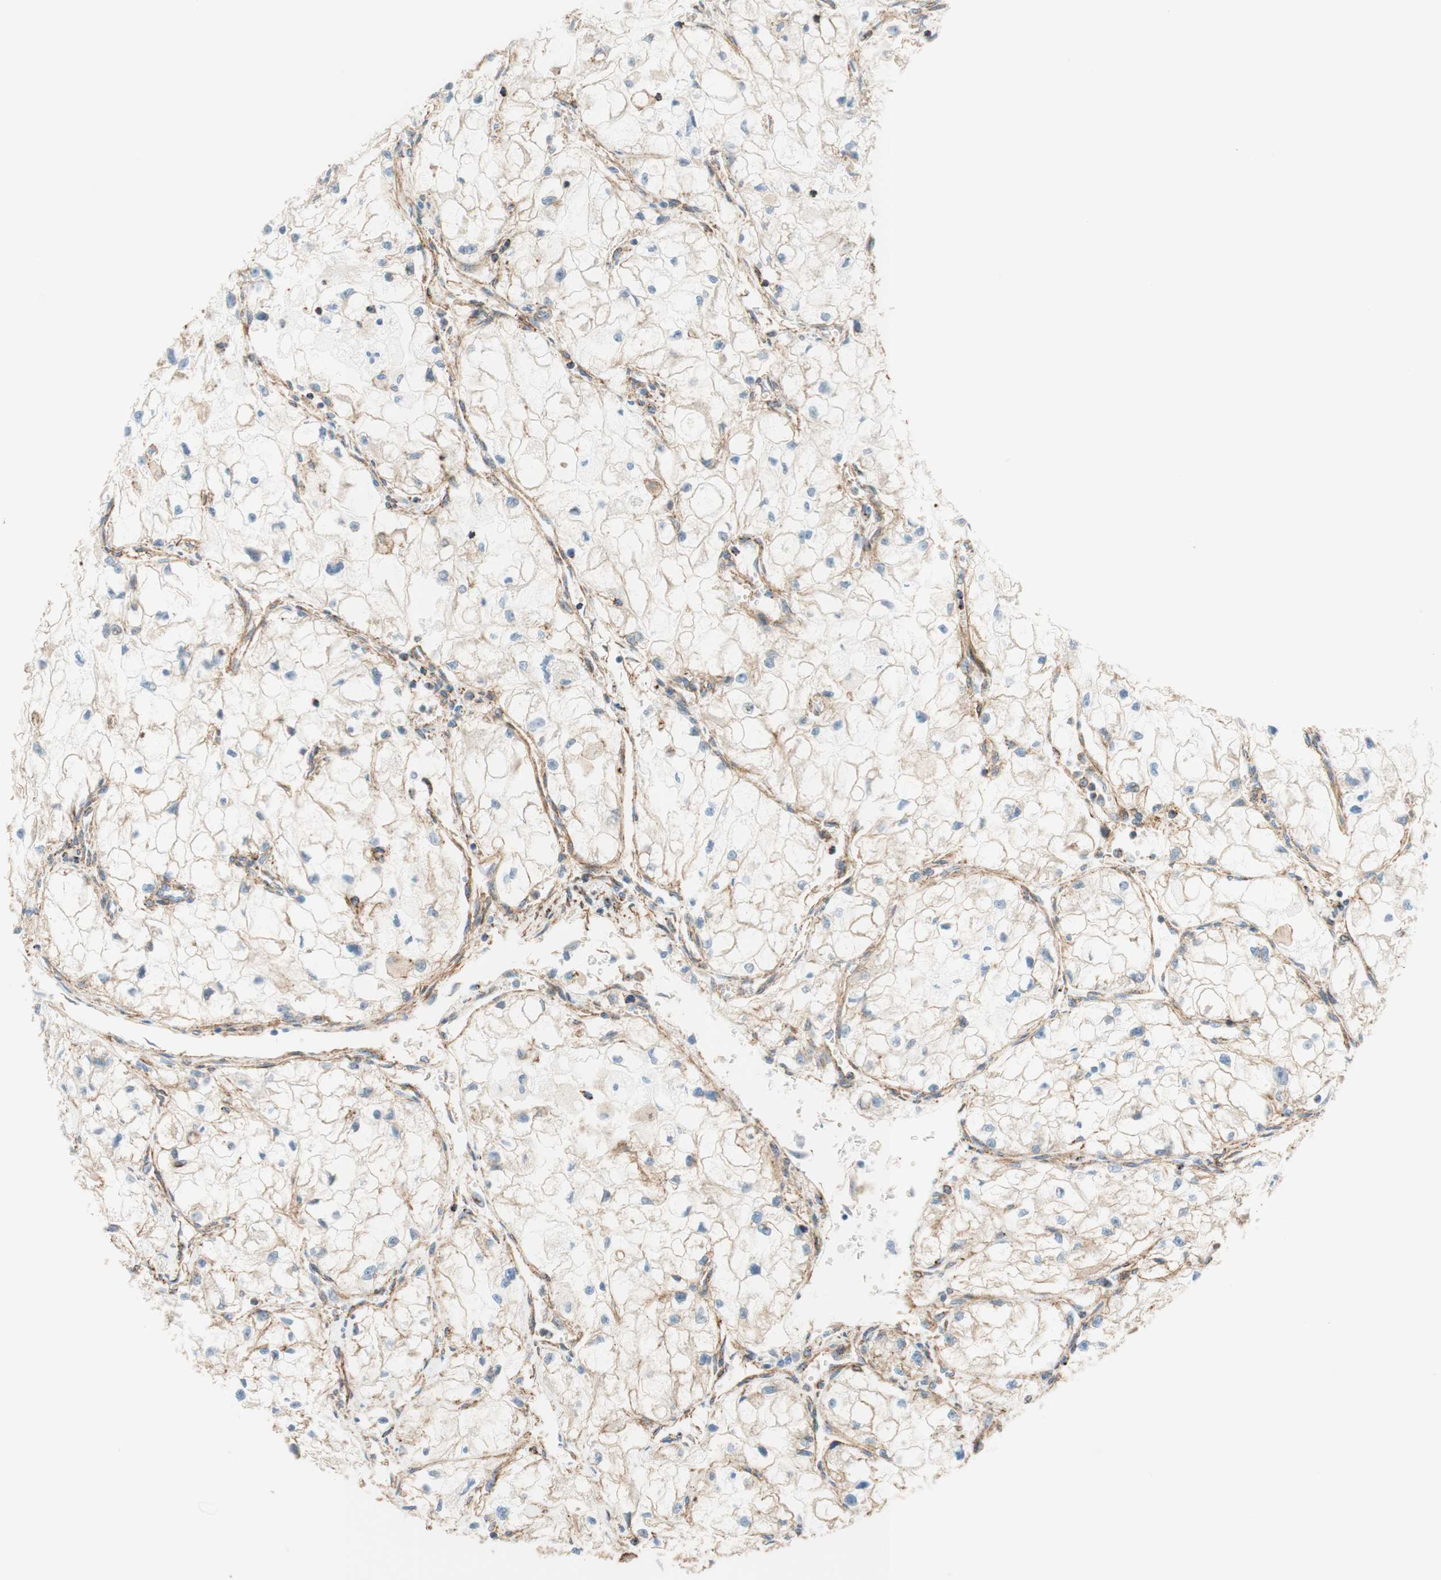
{"staining": {"intensity": "weak", "quantity": "25%-75%", "location": "cytoplasmic/membranous"}, "tissue": "renal cancer", "cell_type": "Tumor cells", "image_type": "cancer", "snomed": [{"axis": "morphology", "description": "Adenocarcinoma, NOS"}, {"axis": "topography", "description": "Kidney"}], "caption": "Approximately 25%-75% of tumor cells in adenocarcinoma (renal) exhibit weak cytoplasmic/membranous protein positivity as visualized by brown immunohistochemical staining.", "gene": "VPS26A", "patient": {"sex": "female", "age": 70}}